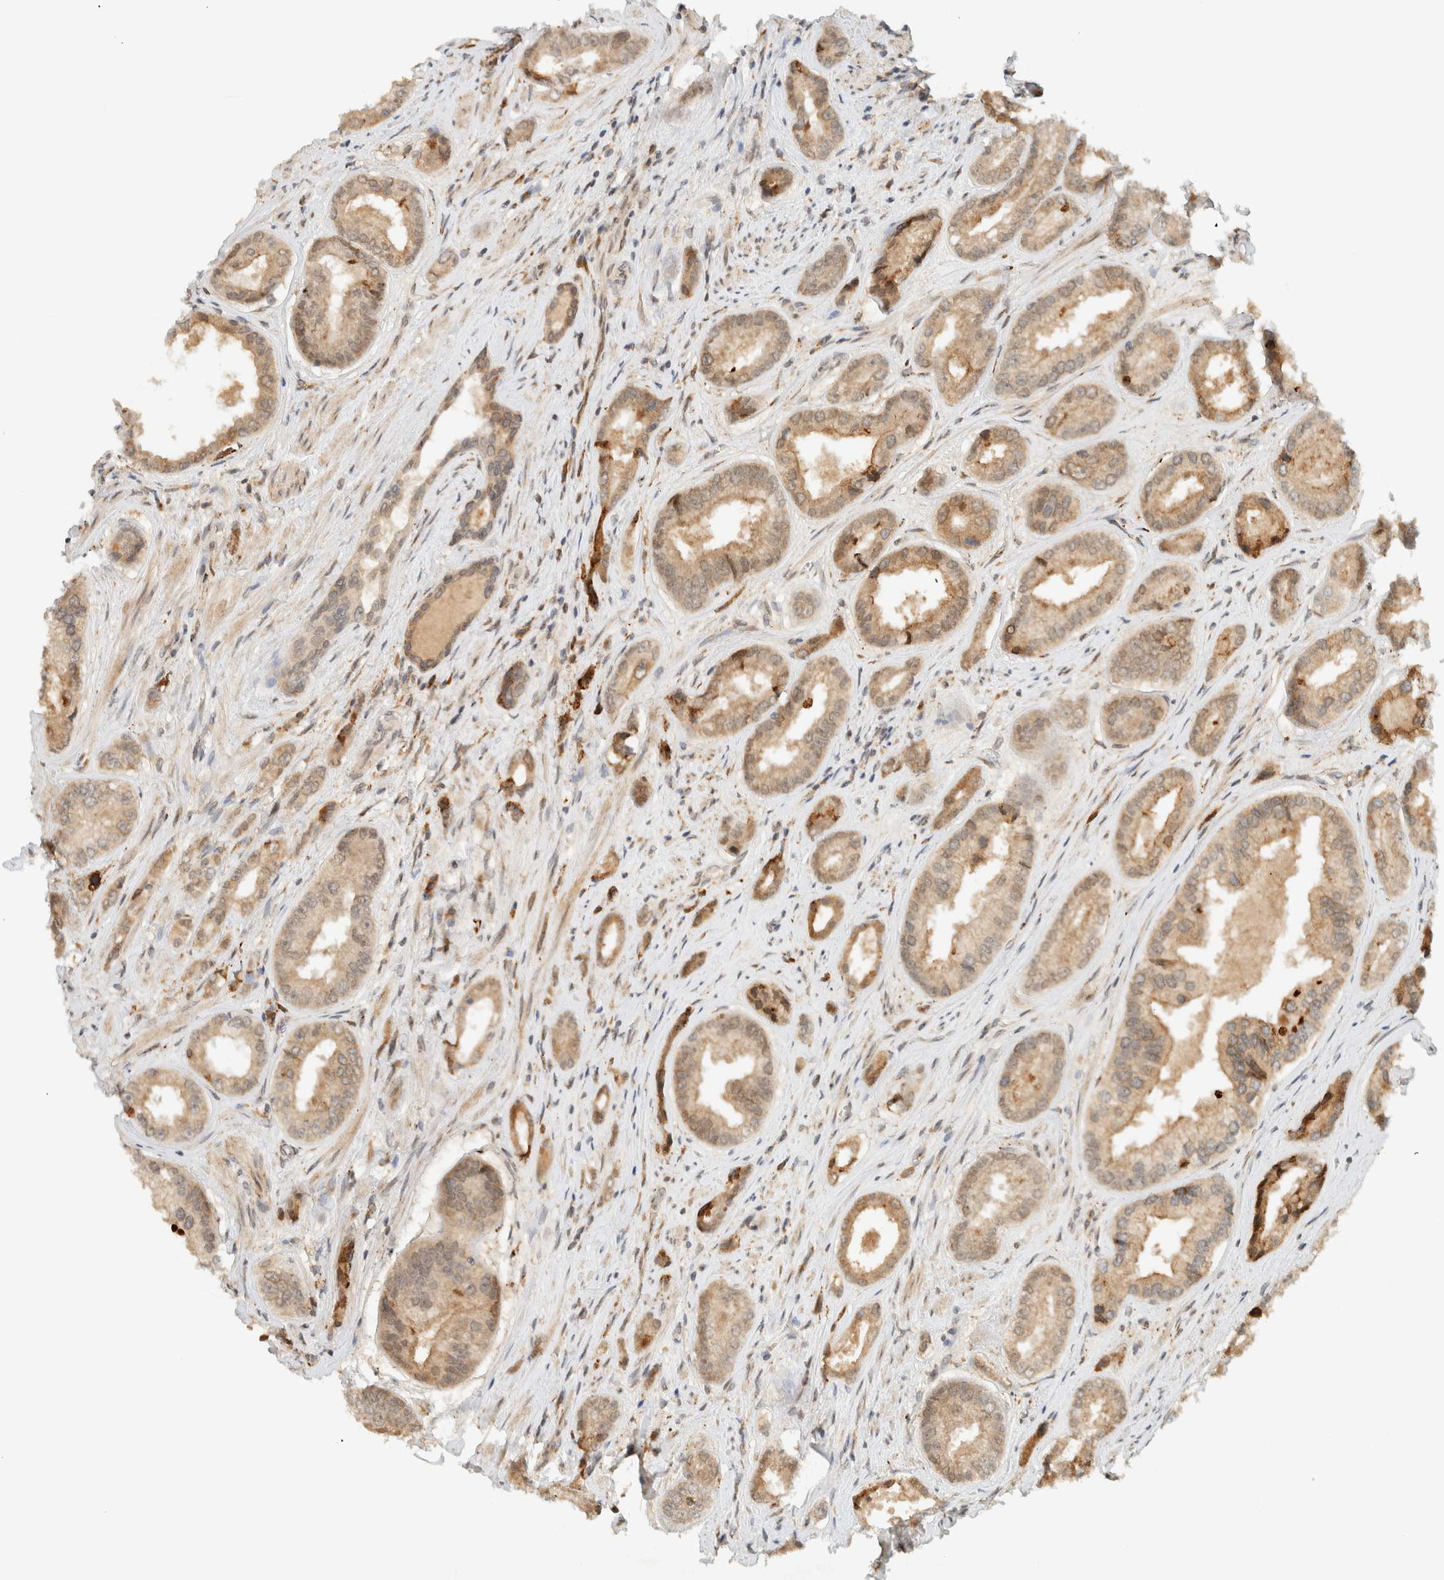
{"staining": {"intensity": "weak", "quantity": ">75%", "location": "cytoplasmic/membranous"}, "tissue": "prostate cancer", "cell_type": "Tumor cells", "image_type": "cancer", "snomed": [{"axis": "morphology", "description": "Adenocarcinoma, High grade"}, {"axis": "topography", "description": "Prostate"}], "caption": "Prostate high-grade adenocarcinoma stained for a protein reveals weak cytoplasmic/membranous positivity in tumor cells.", "gene": "ITPRID1", "patient": {"sex": "male", "age": 61}}